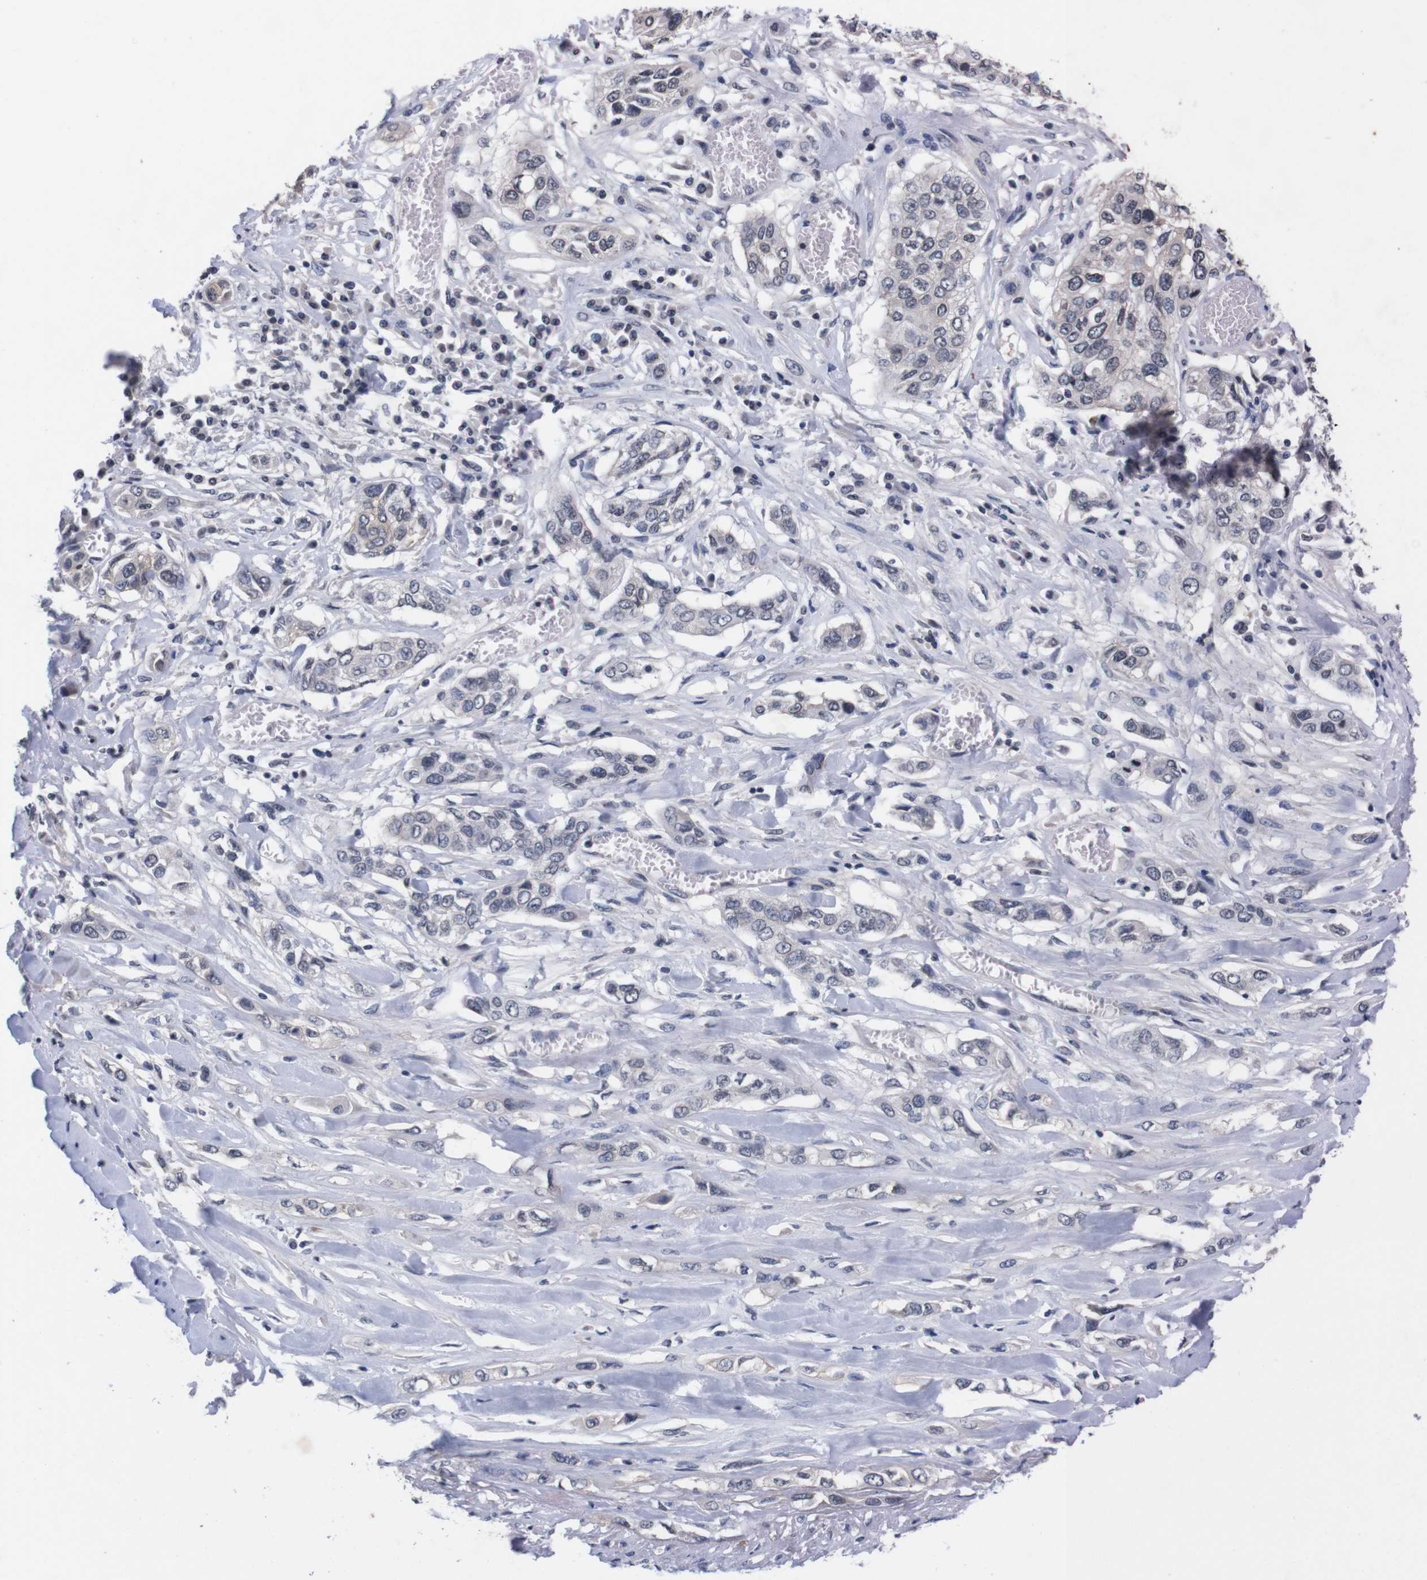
{"staining": {"intensity": "weak", "quantity": "<25%", "location": "cytoplasmic/membranous"}, "tissue": "lung cancer", "cell_type": "Tumor cells", "image_type": "cancer", "snomed": [{"axis": "morphology", "description": "Squamous cell carcinoma, NOS"}, {"axis": "topography", "description": "Lung"}], "caption": "Immunohistochemical staining of human squamous cell carcinoma (lung) reveals no significant positivity in tumor cells.", "gene": "TNFRSF21", "patient": {"sex": "male", "age": 71}}